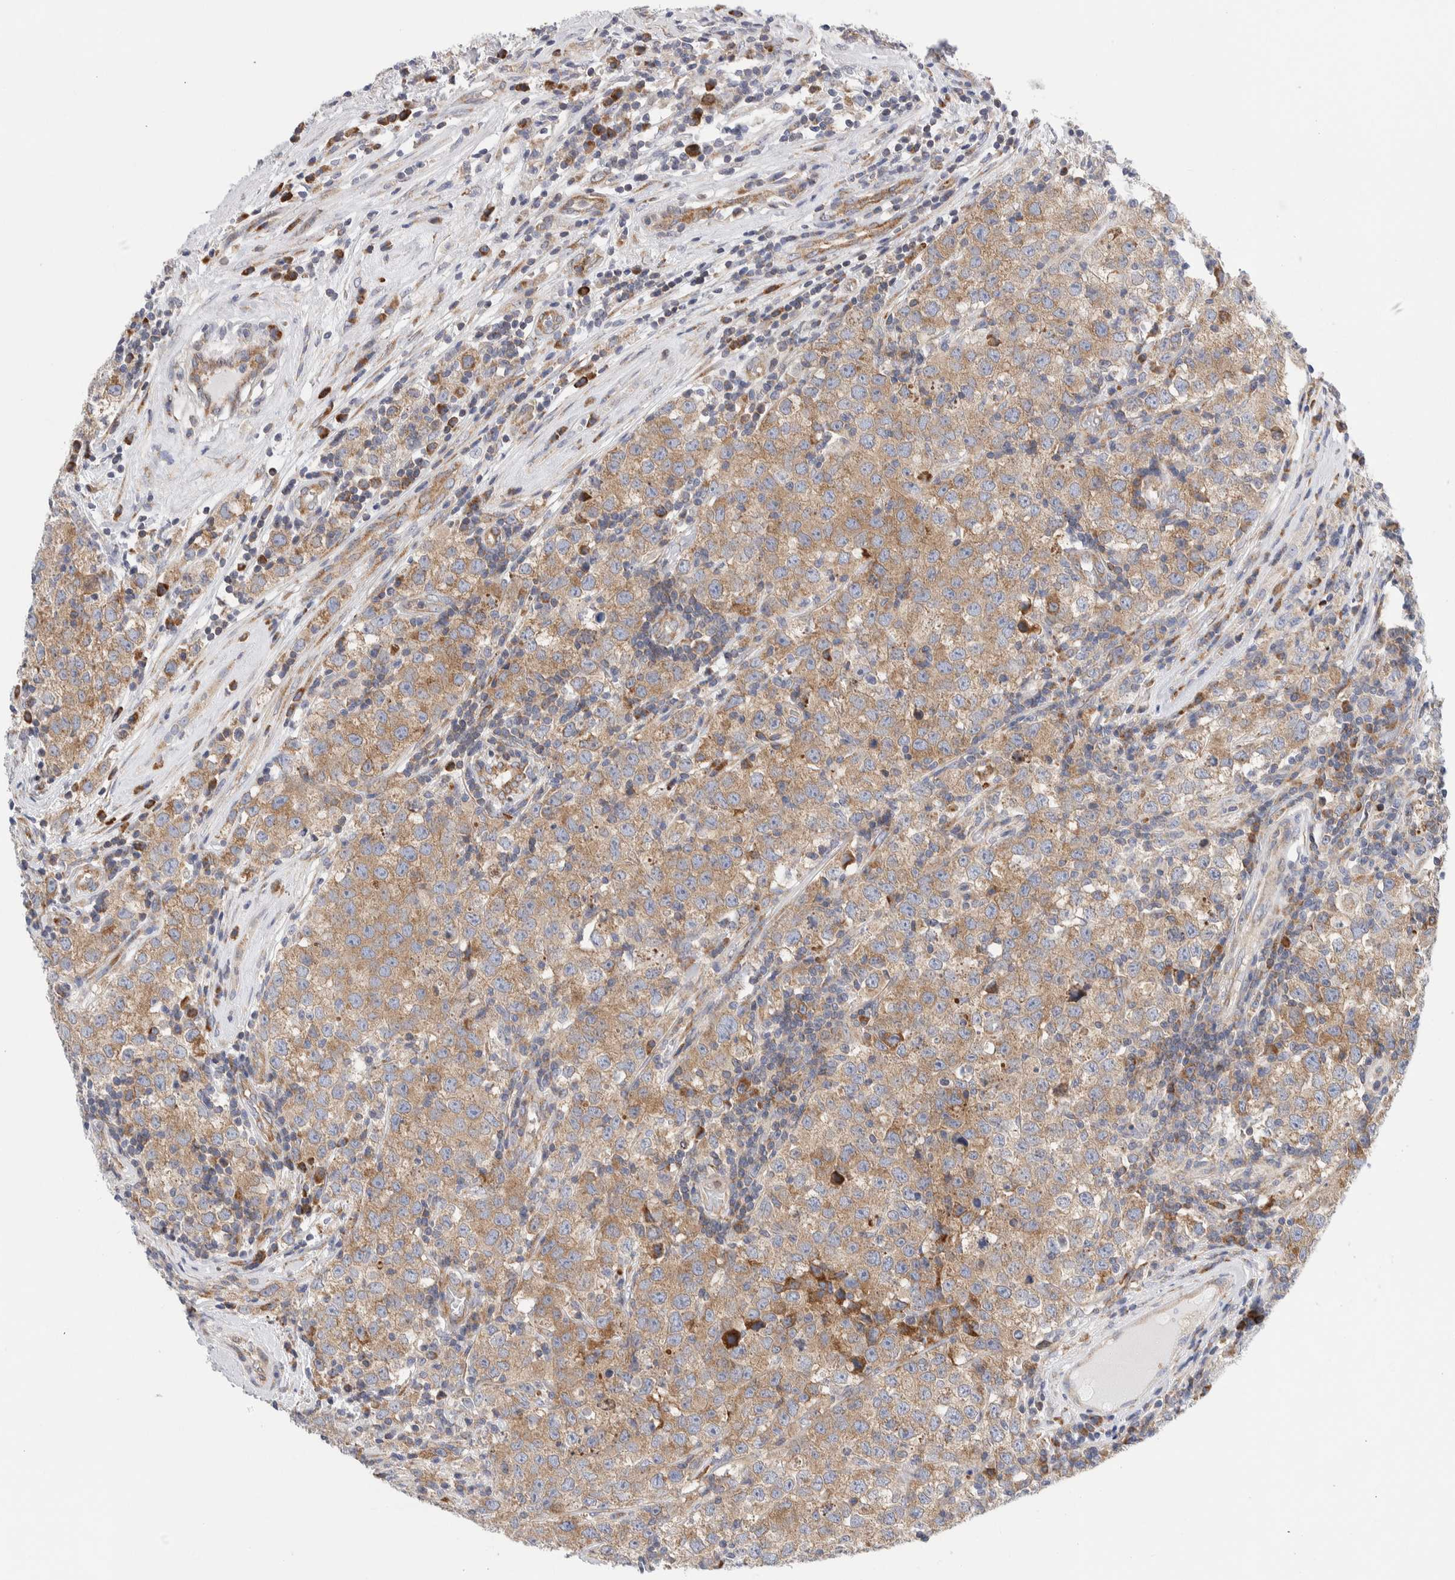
{"staining": {"intensity": "moderate", "quantity": ">75%", "location": "cytoplasmic/membranous"}, "tissue": "testis cancer", "cell_type": "Tumor cells", "image_type": "cancer", "snomed": [{"axis": "morphology", "description": "Seminoma, NOS"}, {"axis": "morphology", "description": "Carcinoma, Embryonal, NOS"}, {"axis": "topography", "description": "Testis"}], "caption": "Embryonal carcinoma (testis) tissue displays moderate cytoplasmic/membranous positivity in approximately >75% of tumor cells, visualized by immunohistochemistry. (DAB = brown stain, brightfield microscopy at high magnification).", "gene": "RACK1", "patient": {"sex": "male", "age": 28}}